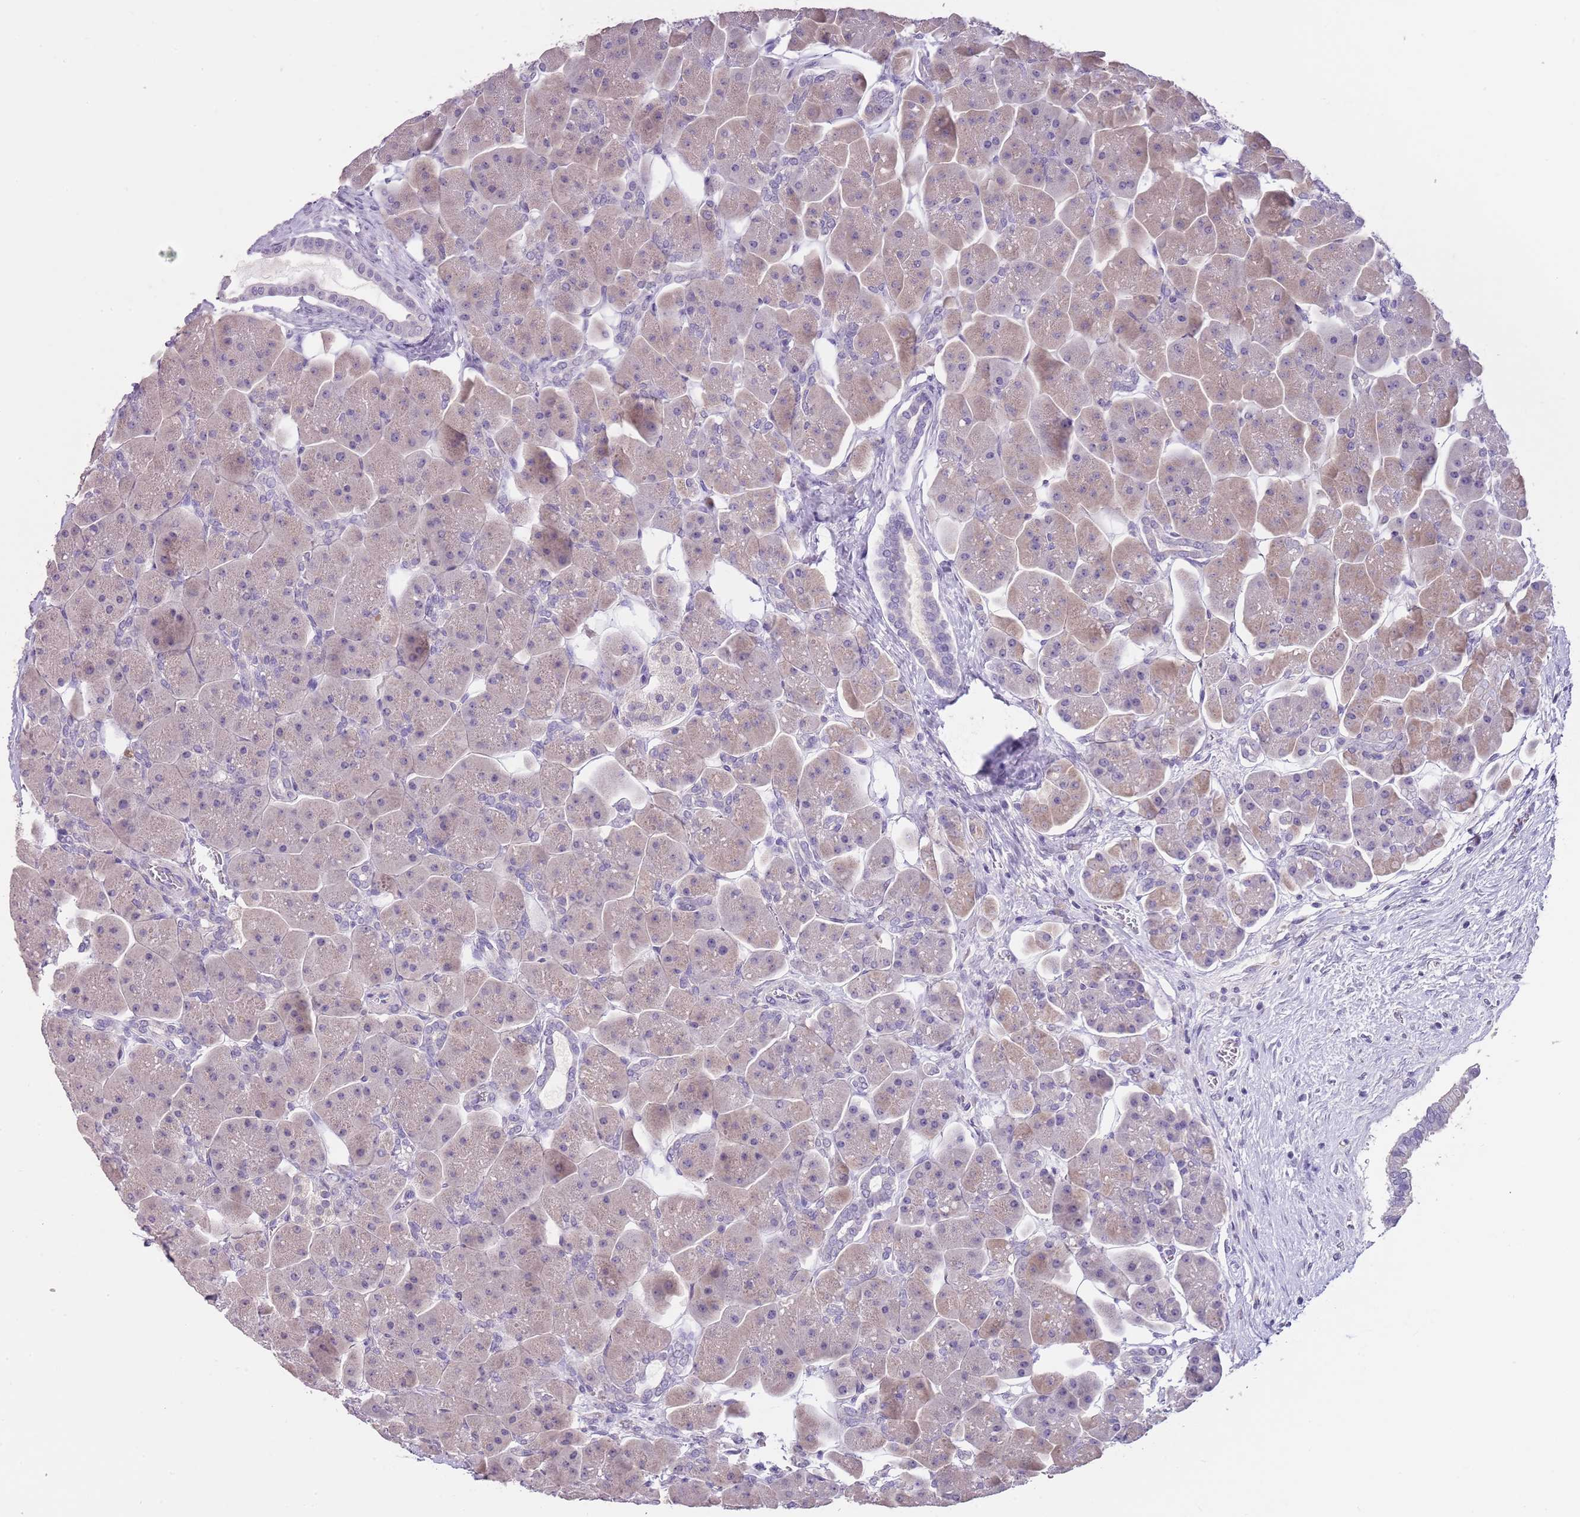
{"staining": {"intensity": "weak", "quantity": "<25%", "location": "cytoplasmic/membranous"}, "tissue": "pancreas", "cell_type": "Exocrine glandular cells", "image_type": "normal", "snomed": [{"axis": "morphology", "description": "Normal tissue, NOS"}, {"axis": "topography", "description": "Pancreas"}], "caption": "Unremarkable pancreas was stained to show a protein in brown. There is no significant staining in exocrine glandular cells.", "gene": "SLC35E3", "patient": {"sex": "male", "age": 66}}